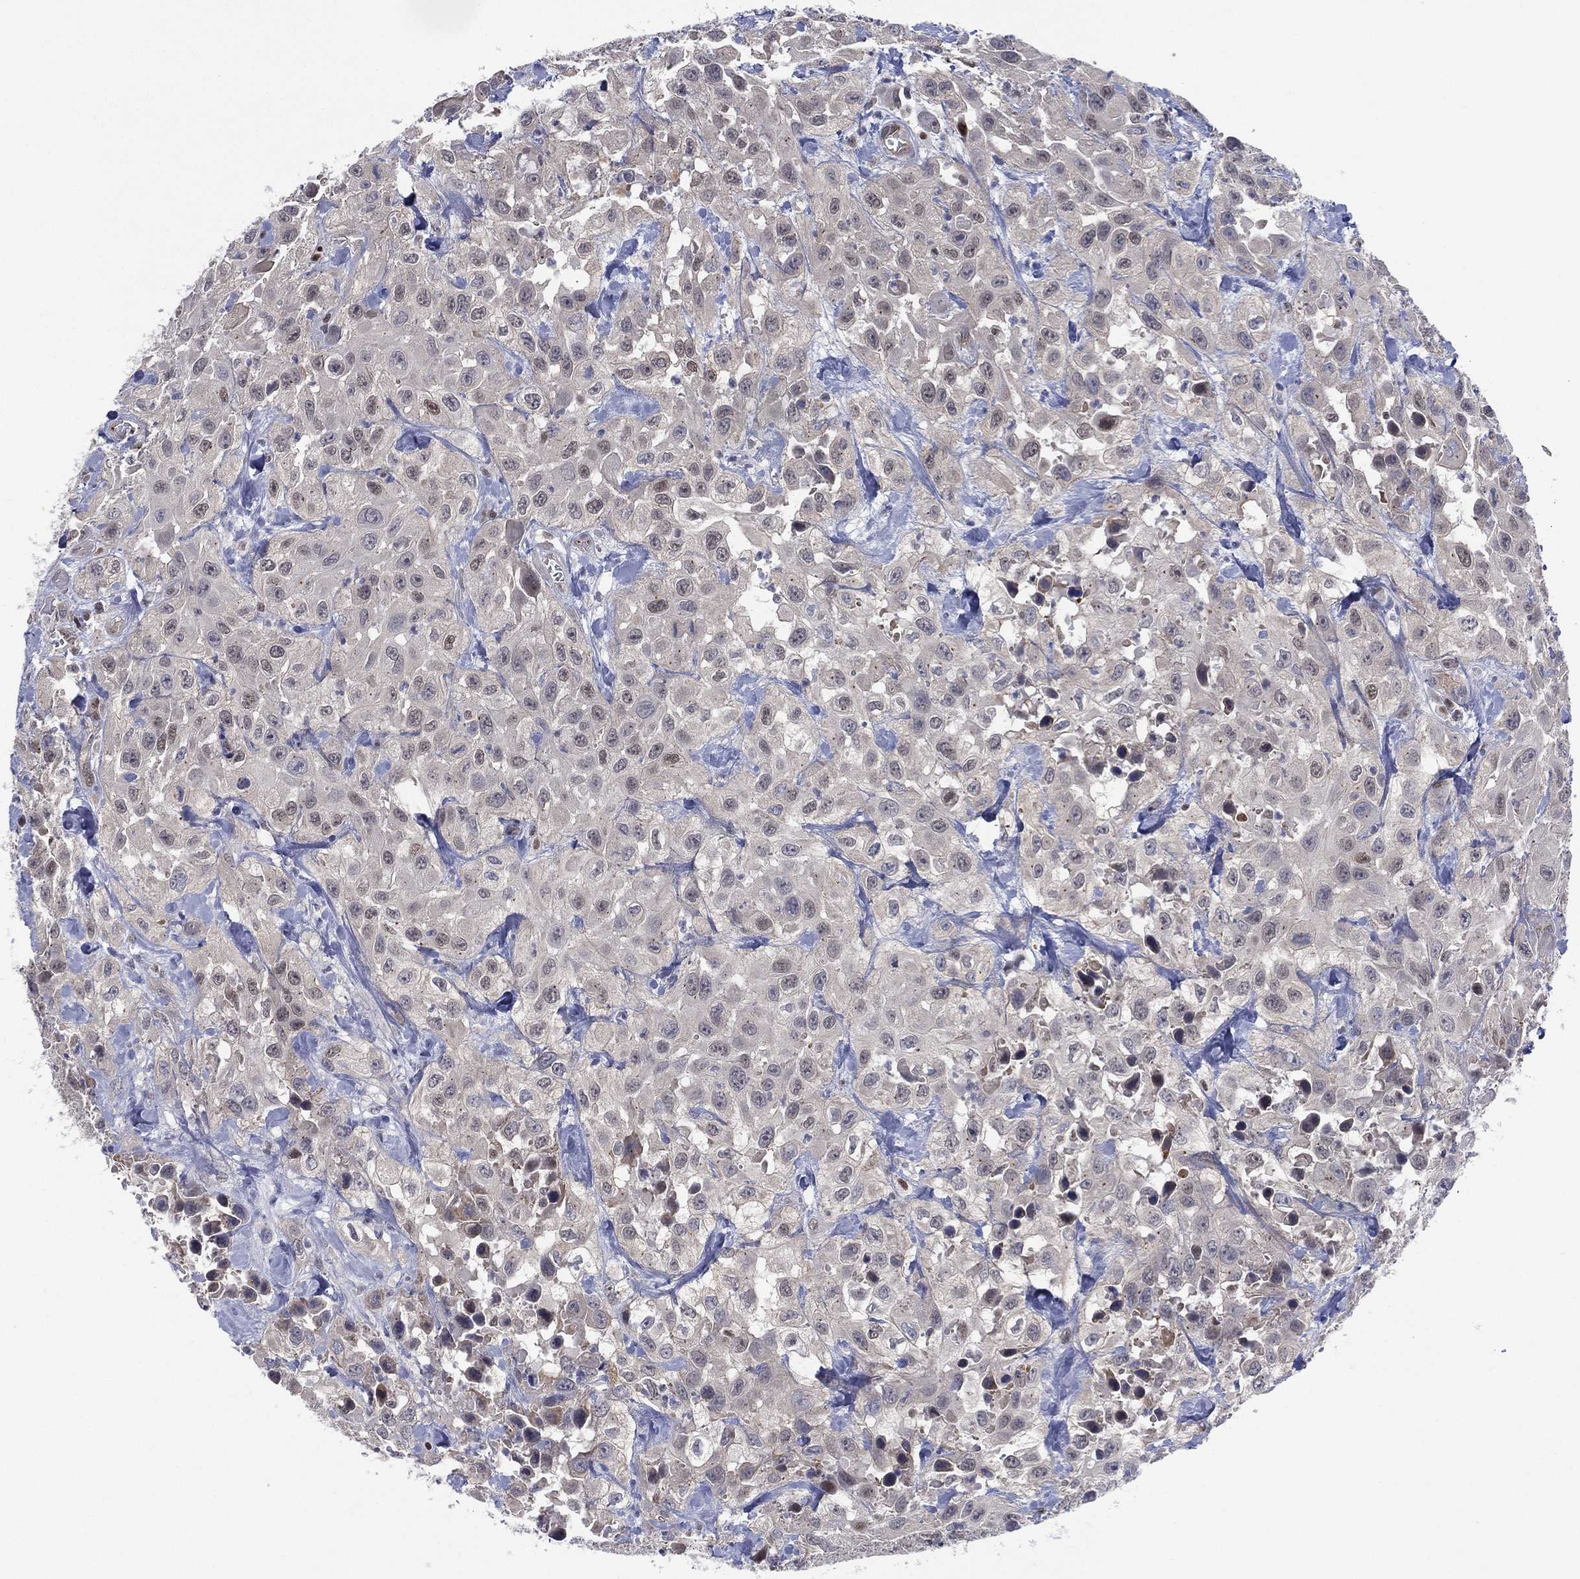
{"staining": {"intensity": "negative", "quantity": "none", "location": "none"}, "tissue": "urothelial cancer", "cell_type": "Tumor cells", "image_type": "cancer", "snomed": [{"axis": "morphology", "description": "Urothelial carcinoma, High grade"}, {"axis": "topography", "description": "Urinary bladder"}], "caption": "Urothelial cancer was stained to show a protein in brown. There is no significant staining in tumor cells.", "gene": "GSE1", "patient": {"sex": "male", "age": 79}}